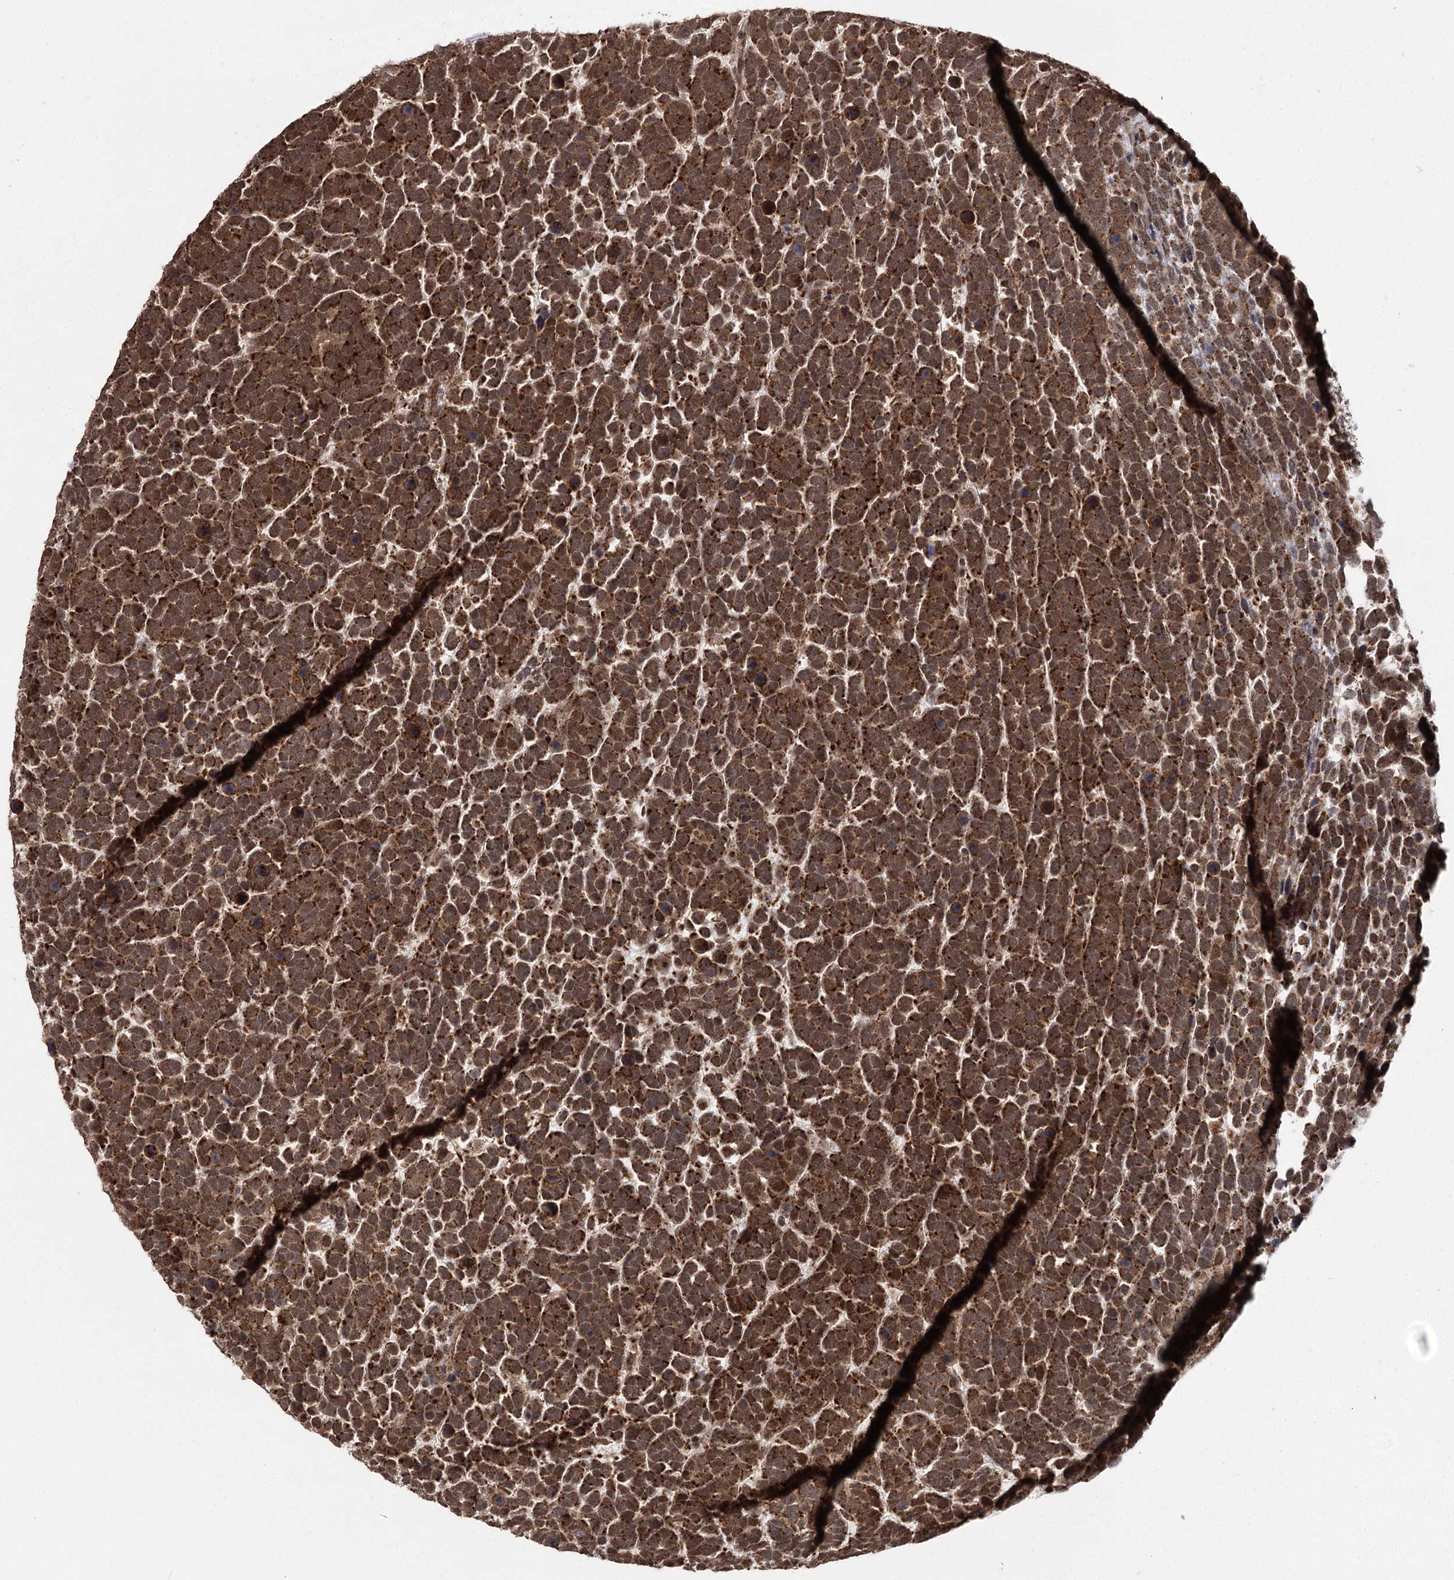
{"staining": {"intensity": "strong", "quantity": ">75%", "location": "cytoplasmic/membranous"}, "tissue": "urothelial cancer", "cell_type": "Tumor cells", "image_type": "cancer", "snomed": [{"axis": "morphology", "description": "Urothelial carcinoma, High grade"}, {"axis": "topography", "description": "Urinary bladder"}], "caption": "Strong cytoplasmic/membranous positivity is appreciated in approximately >75% of tumor cells in high-grade urothelial carcinoma.", "gene": "MICU1", "patient": {"sex": "female", "age": 82}}